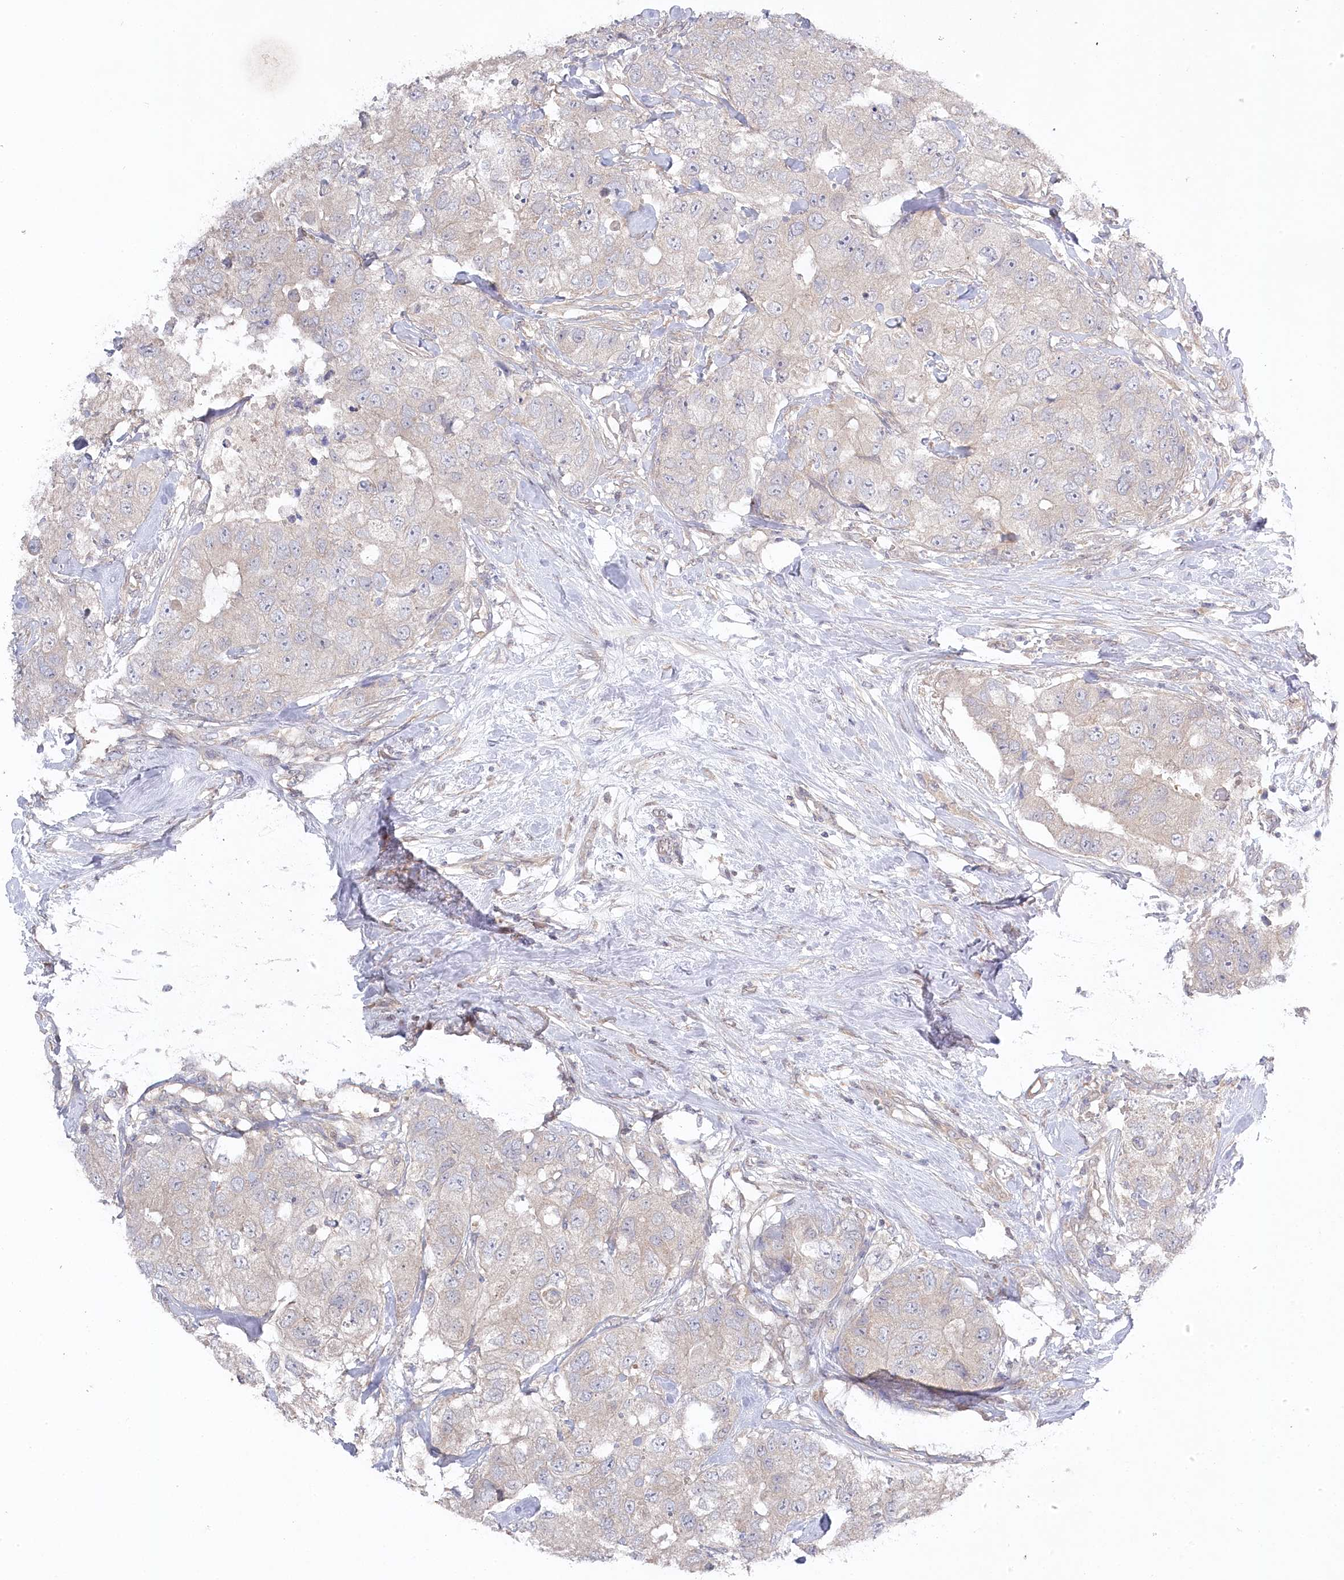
{"staining": {"intensity": "negative", "quantity": "none", "location": "none"}, "tissue": "breast cancer", "cell_type": "Tumor cells", "image_type": "cancer", "snomed": [{"axis": "morphology", "description": "Duct carcinoma"}, {"axis": "topography", "description": "Breast"}], "caption": "Immunohistochemistry photomicrograph of neoplastic tissue: intraductal carcinoma (breast) stained with DAB displays no significant protein positivity in tumor cells.", "gene": "AAMDC", "patient": {"sex": "female", "age": 62}}